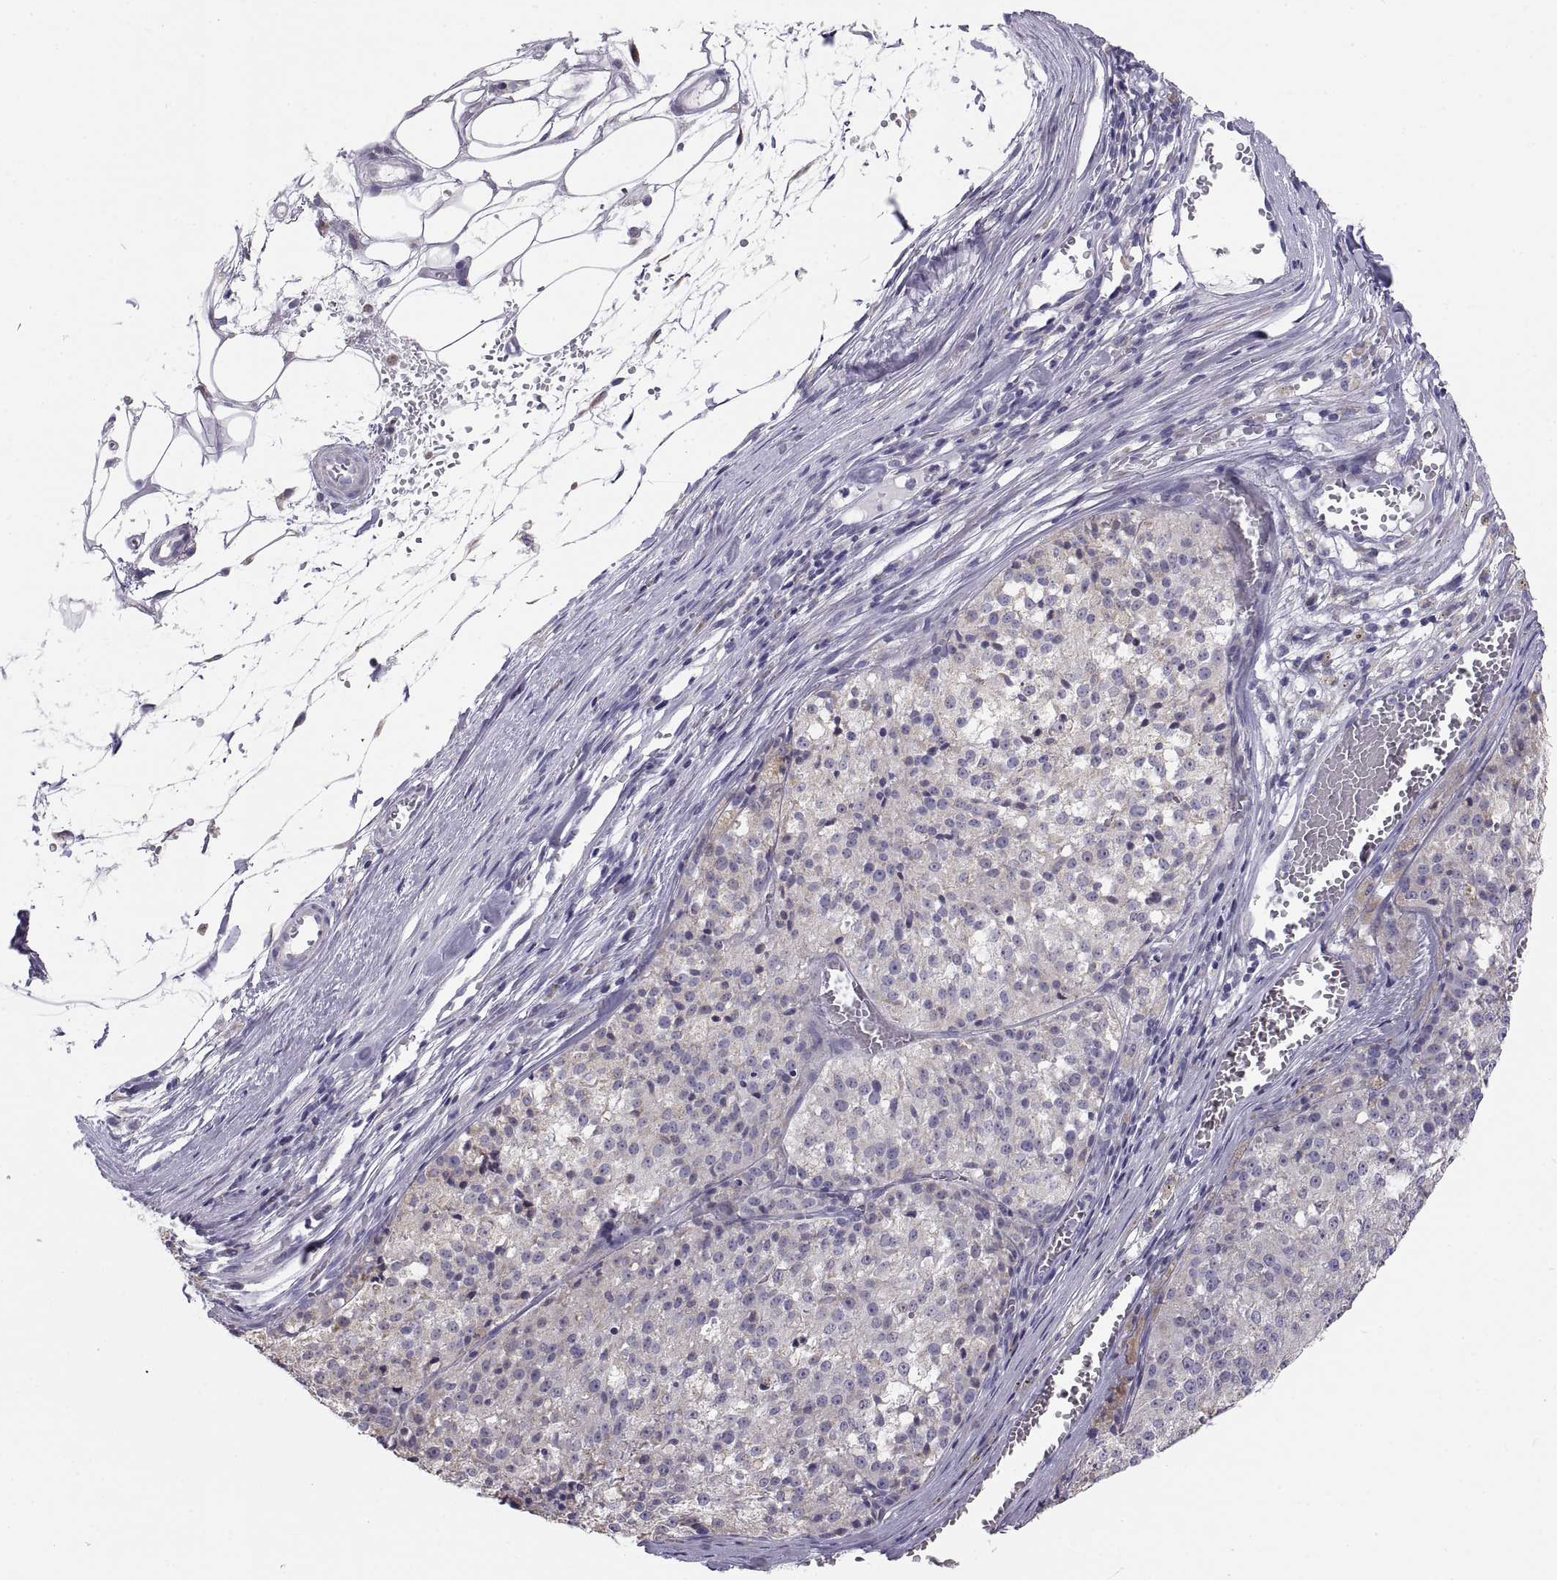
{"staining": {"intensity": "negative", "quantity": "none", "location": "none"}, "tissue": "melanoma", "cell_type": "Tumor cells", "image_type": "cancer", "snomed": [{"axis": "morphology", "description": "Malignant melanoma, Metastatic site"}, {"axis": "topography", "description": "Lymph node"}], "caption": "Tumor cells are negative for protein expression in human malignant melanoma (metastatic site).", "gene": "TNNC1", "patient": {"sex": "female", "age": 64}}